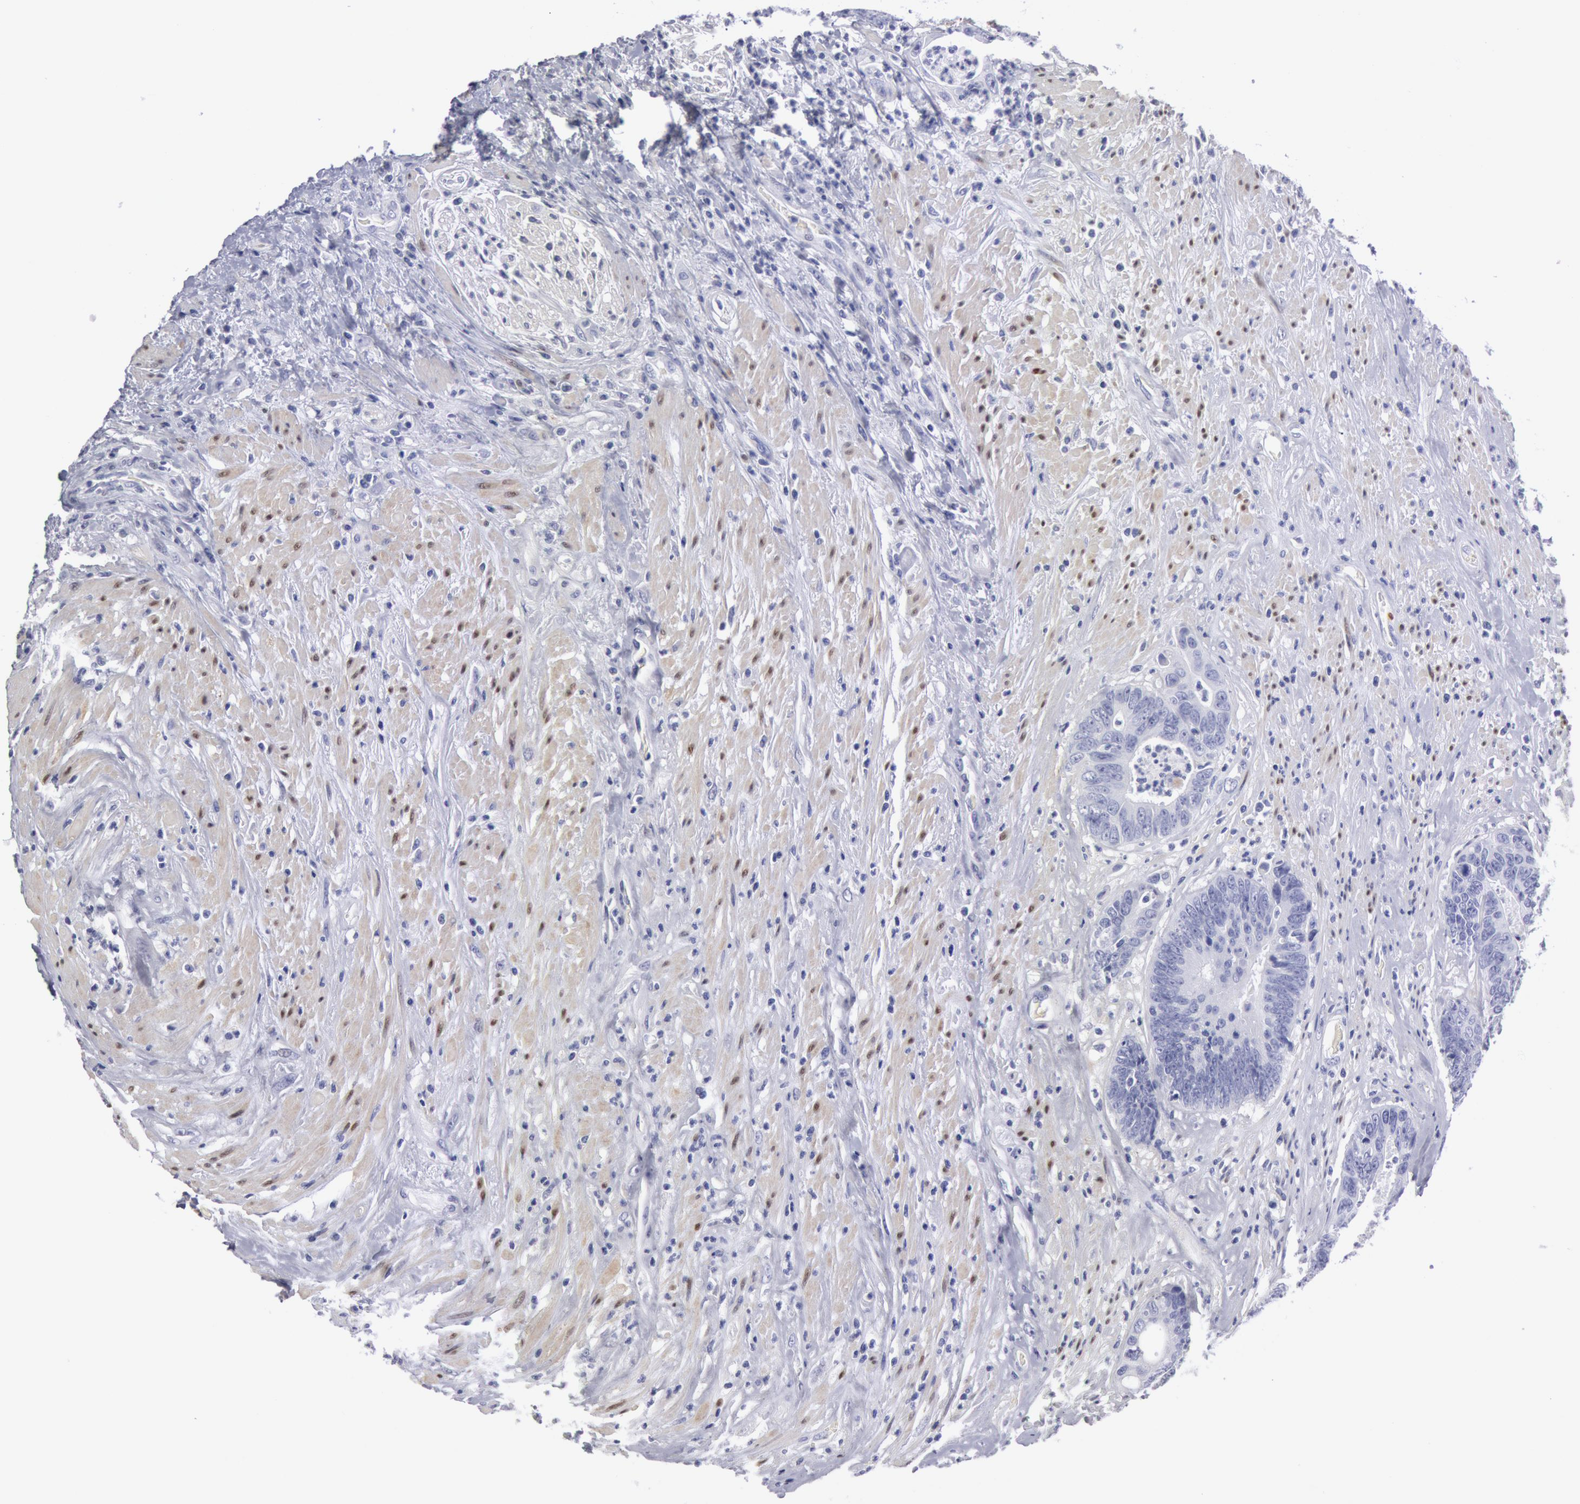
{"staining": {"intensity": "negative", "quantity": "none", "location": "none"}, "tissue": "colorectal cancer", "cell_type": "Tumor cells", "image_type": "cancer", "snomed": [{"axis": "morphology", "description": "Adenocarcinoma, NOS"}, {"axis": "topography", "description": "Rectum"}], "caption": "Colorectal adenocarcinoma was stained to show a protein in brown. There is no significant positivity in tumor cells.", "gene": "FHL1", "patient": {"sex": "female", "age": 65}}